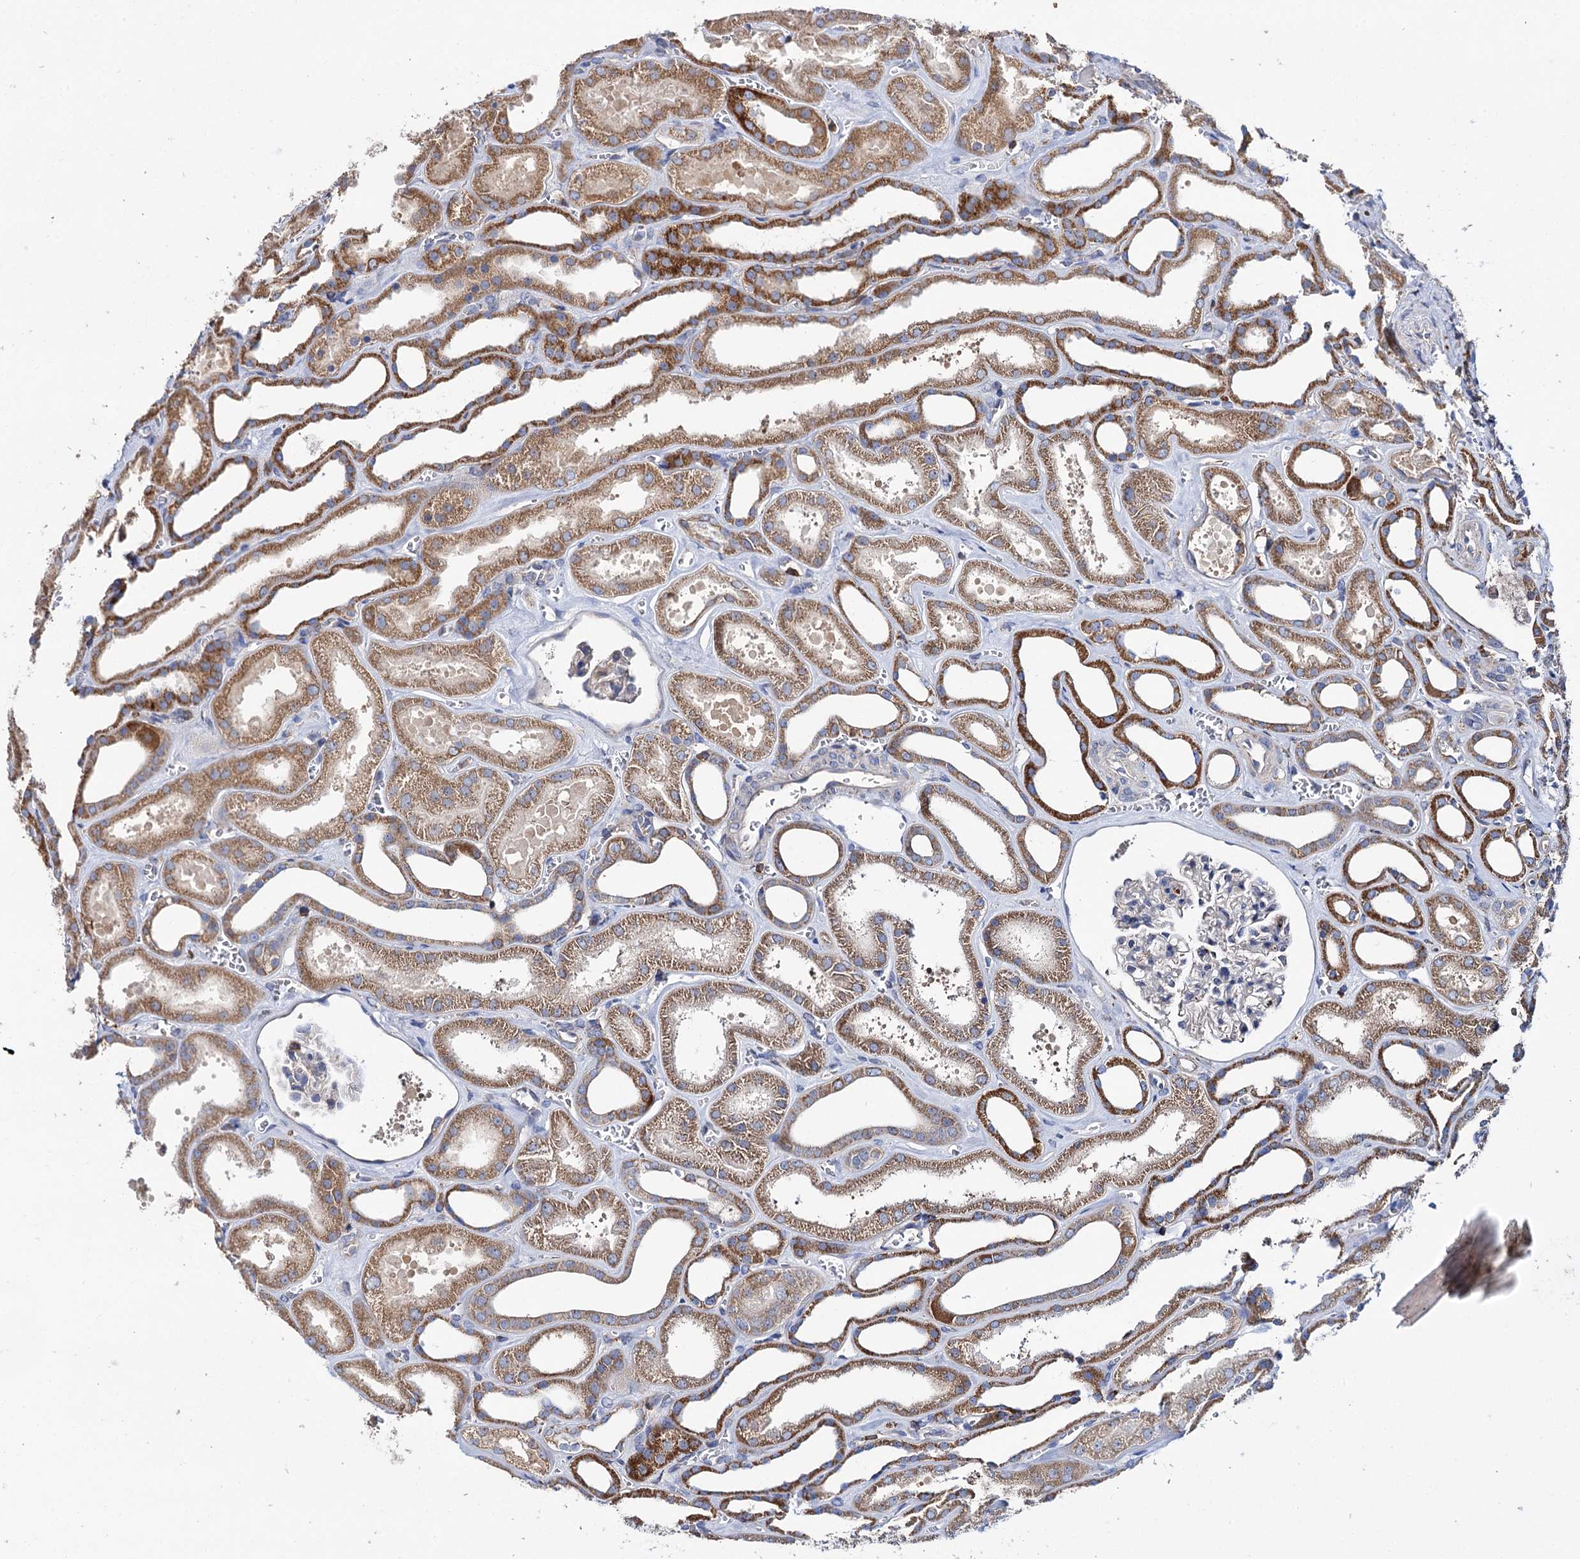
{"staining": {"intensity": "negative", "quantity": "none", "location": "none"}, "tissue": "kidney", "cell_type": "Cells in glomeruli", "image_type": "normal", "snomed": [{"axis": "morphology", "description": "Normal tissue, NOS"}, {"axis": "morphology", "description": "Adenocarcinoma, NOS"}, {"axis": "topography", "description": "Kidney"}], "caption": "A photomicrograph of kidney stained for a protein displays no brown staining in cells in glomeruli. (DAB immunohistochemistry (IHC) visualized using brightfield microscopy, high magnification).", "gene": "UBASH3B", "patient": {"sex": "female", "age": 68}}